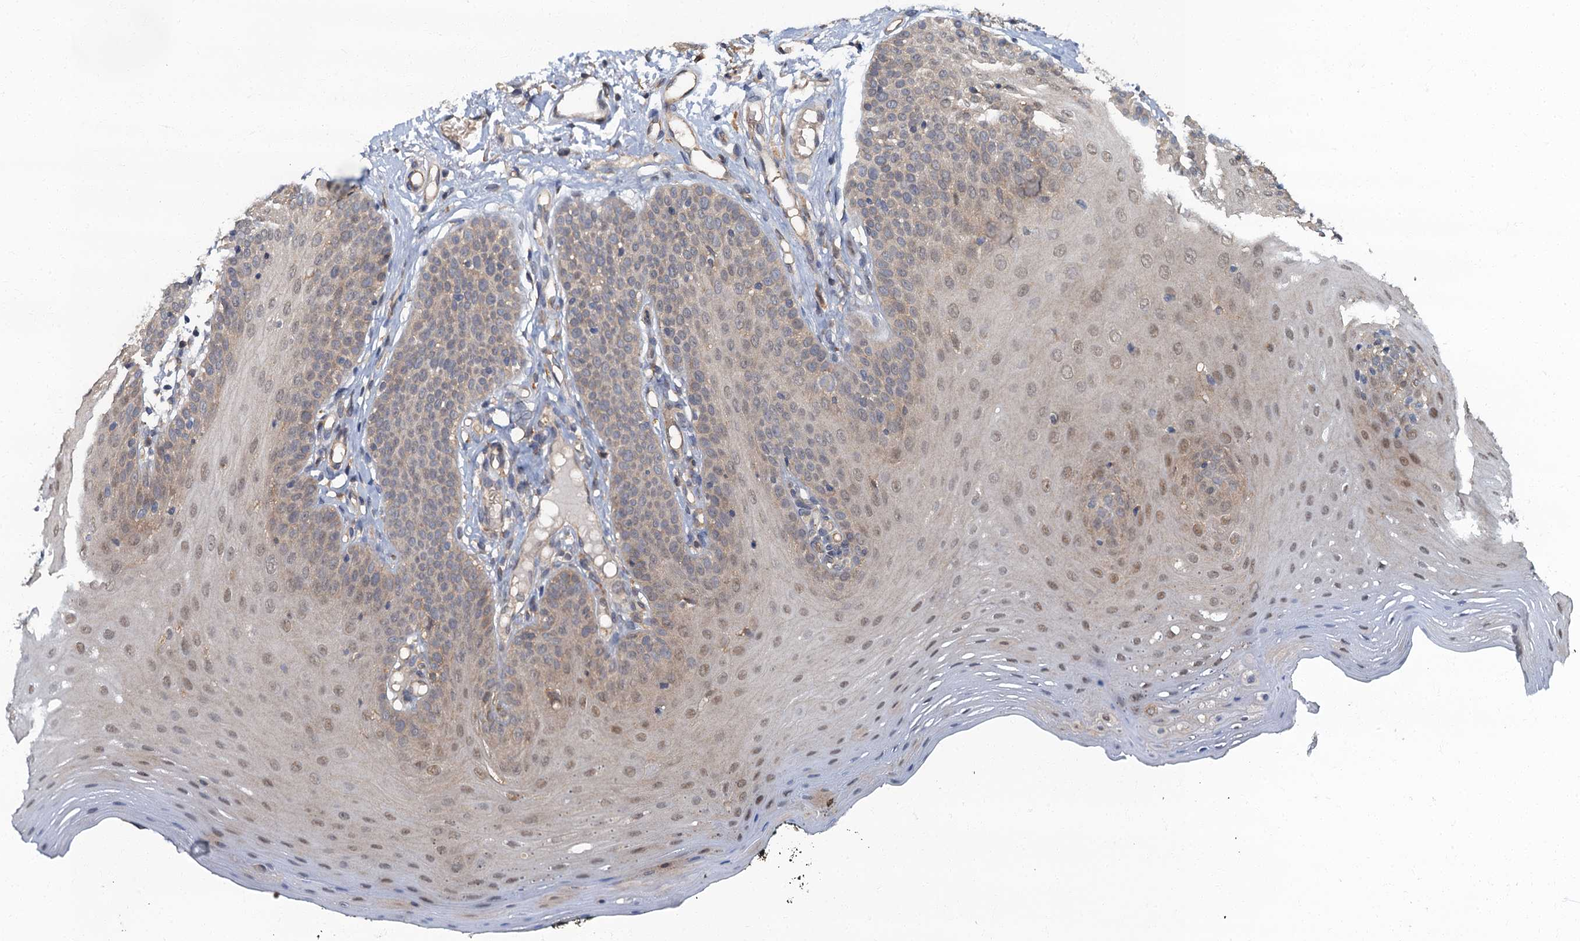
{"staining": {"intensity": "weak", "quantity": "25%-75%", "location": "cytoplasmic/membranous,nuclear"}, "tissue": "oral mucosa", "cell_type": "Squamous epithelial cells", "image_type": "normal", "snomed": [{"axis": "morphology", "description": "Normal tissue, NOS"}, {"axis": "topography", "description": "Oral tissue"}], "caption": "IHC staining of benign oral mucosa, which reveals low levels of weak cytoplasmic/membranous,nuclear staining in about 25%-75% of squamous epithelial cells indicating weak cytoplasmic/membranous,nuclear protein positivity. The staining was performed using DAB (3,3'-diaminobenzidine) (brown) for protein detection and nuclei were counterstained in hematoxylin (blue).", "gene": "TBCK", "patient": {"sex": "male", "age": 74}}